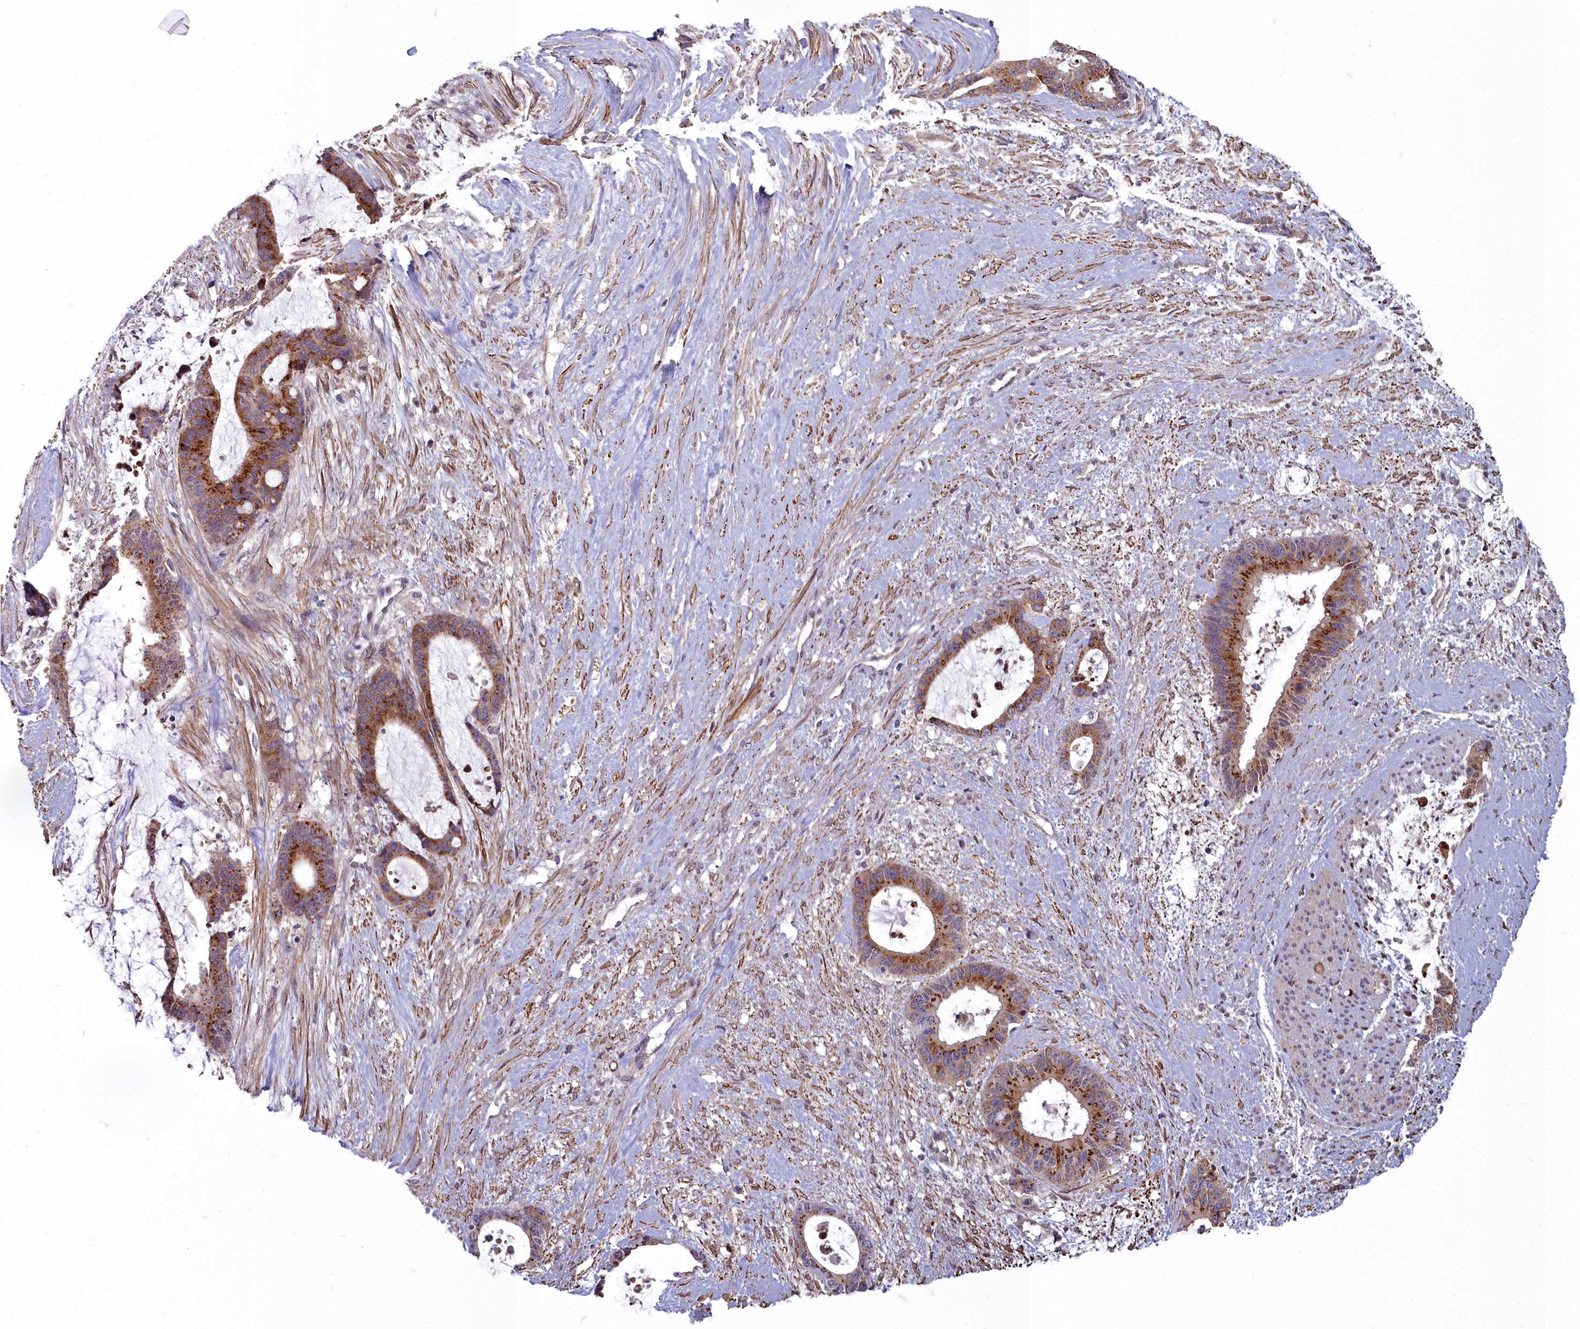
{"staining": {"intensity": "strong", "quantity": ">75%", "location": "cytoplasmic/membranous"}, "tissue": "liver cancer", "cell_type": "Tumor cells", "image_type": "cancer", "snomed": [{"axis": "morphology", "description": "Normal tissue, NOS"}, {"axis": "morphology", "description": "Cholangiocarcinoma"}, {"axis": "topography", "description": "Liver"}, {"axis": "topography", "description": "Peripheral nerve tissue"}], "caption": "Tumor cells demonstrate high levels of strong cytoplasmic/membranous positivity in about >75% of cells in liver cholangiocarcinoma.", "gene": "ZNF626", "patient": {"sex": "female", "age": 73}}